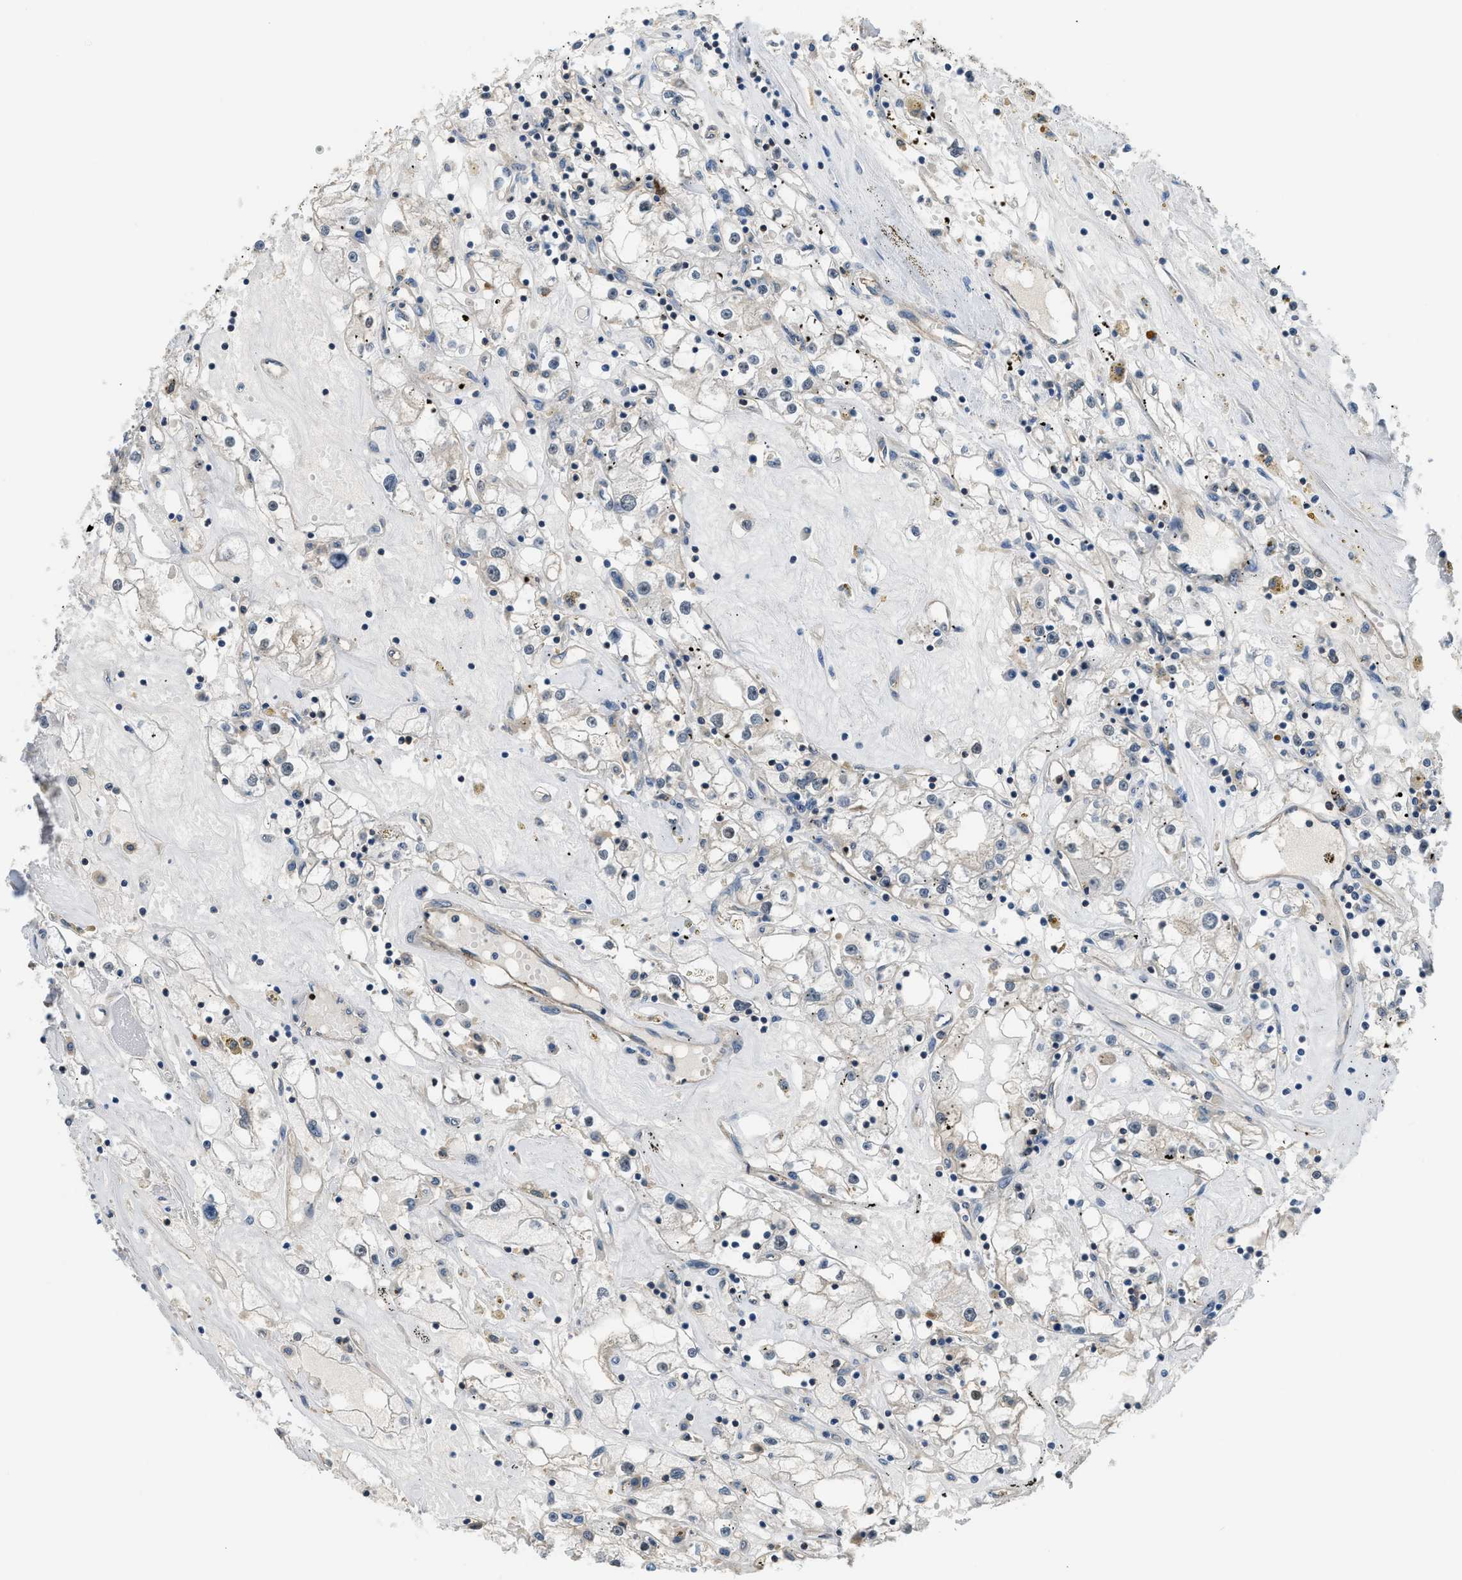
{"staining": {"intensity": "negative", "quantity": "none", "location": "none"}, "tissue": "renal cancer", "cell_type": "Tumor cells", "image_type": "cancer", "snomed": [{"axis": "morphology", "description": "Adenocarcinoma, NOS"}, {"axis": "topography", "description": "Kidney"}], "caption": "DAB immunohistochemical staining of renal adenocarcinoma exhibits no significant staining in tumor cells.", "gene": "CBLB", "patient": {"sex": "male", "age": 56}}